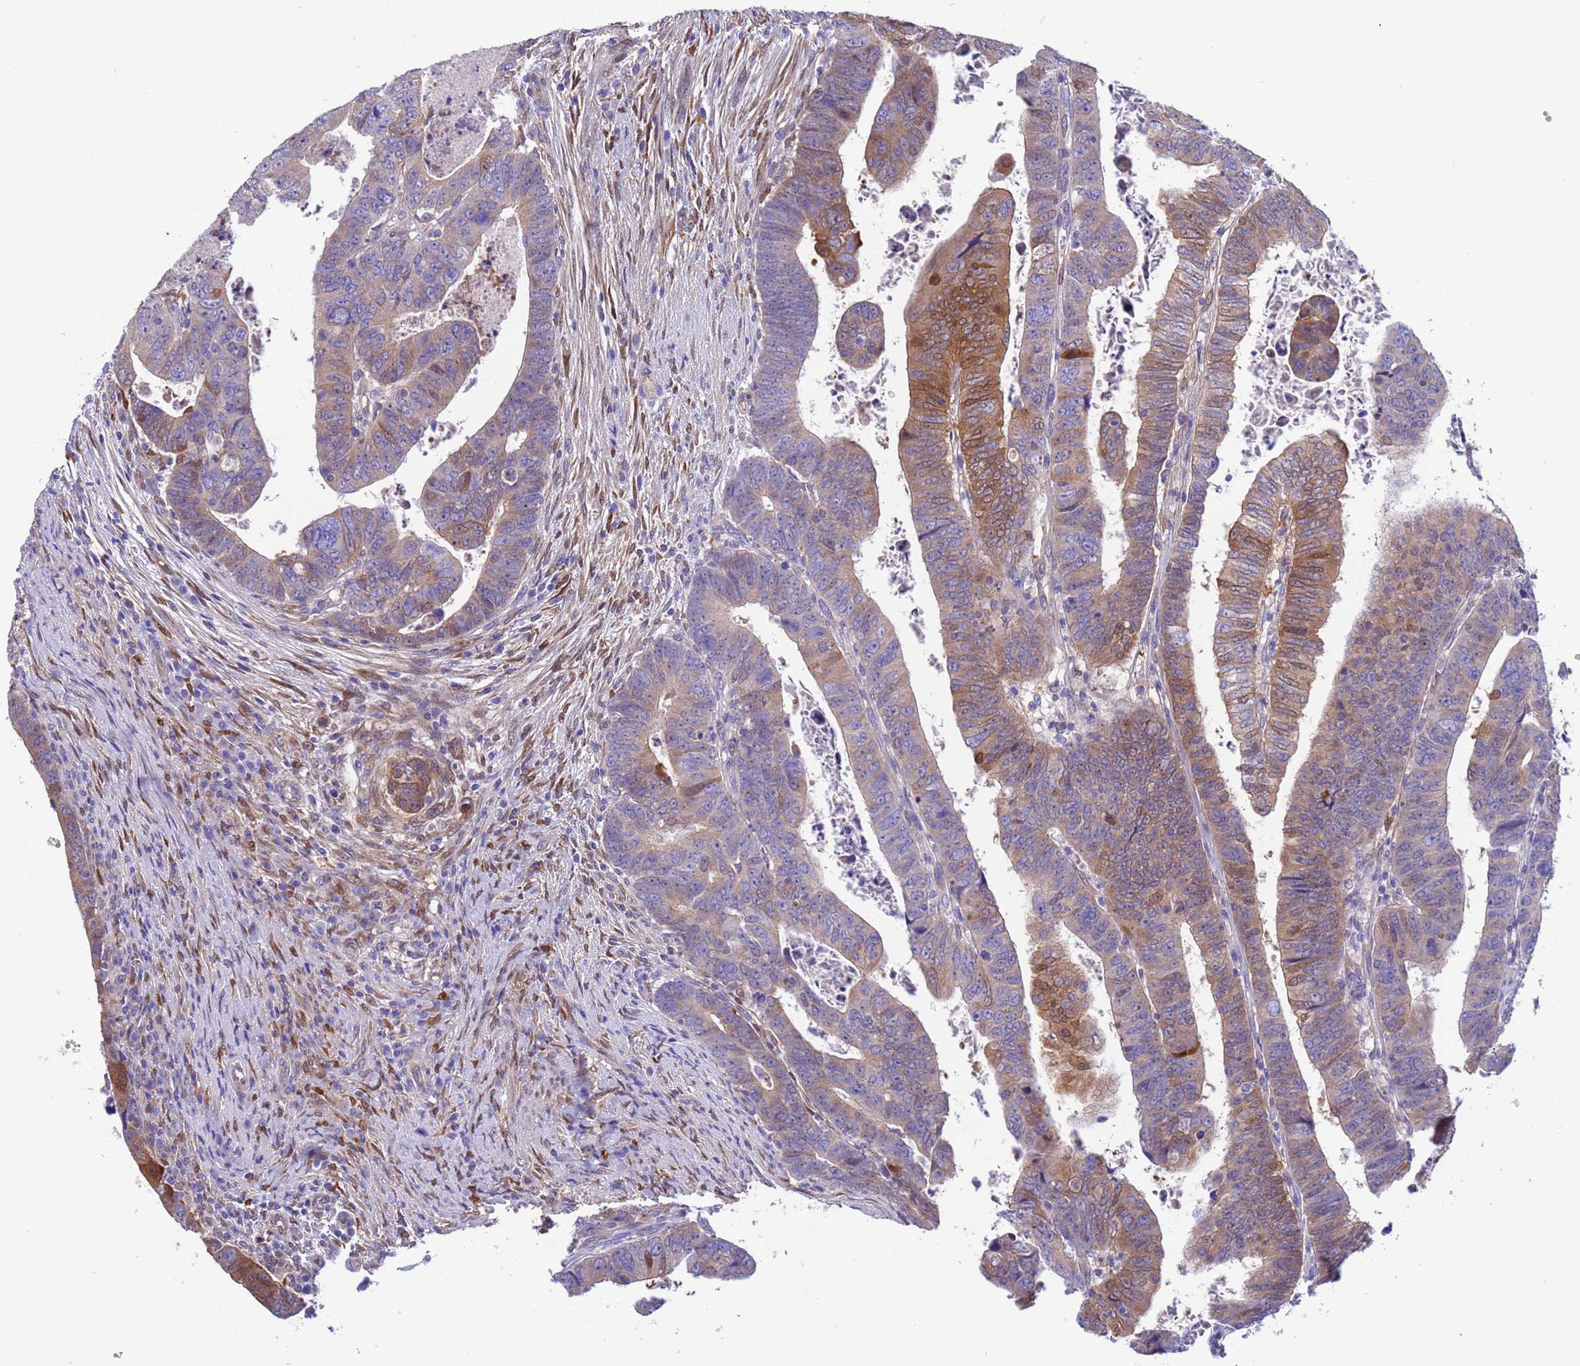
{"staining": {"intensity": "moderate", "quantity": "<25%", "location": "cytoplasmic/membranous,nuclear"}, "tissue": "colorectal cancer", "cell_type": "Tumor cells", "image_type": "cancer", "snomed": [{"axis": "morphology", "description": "Normal tissue, NOS"}, {"axis": "morphology", "description": "Adenocarcinoma, NOS"}, {"axis": "topography", "description": "Rectum"}], "caption": "Moderate cytoplasmic/membranous and nuclear staining is seen in about <25% of tumor cells in colorectal cancer (adenocarcinoma).", "gene": "C6orf47", "patient": {"sex": "female", "age": 65}}